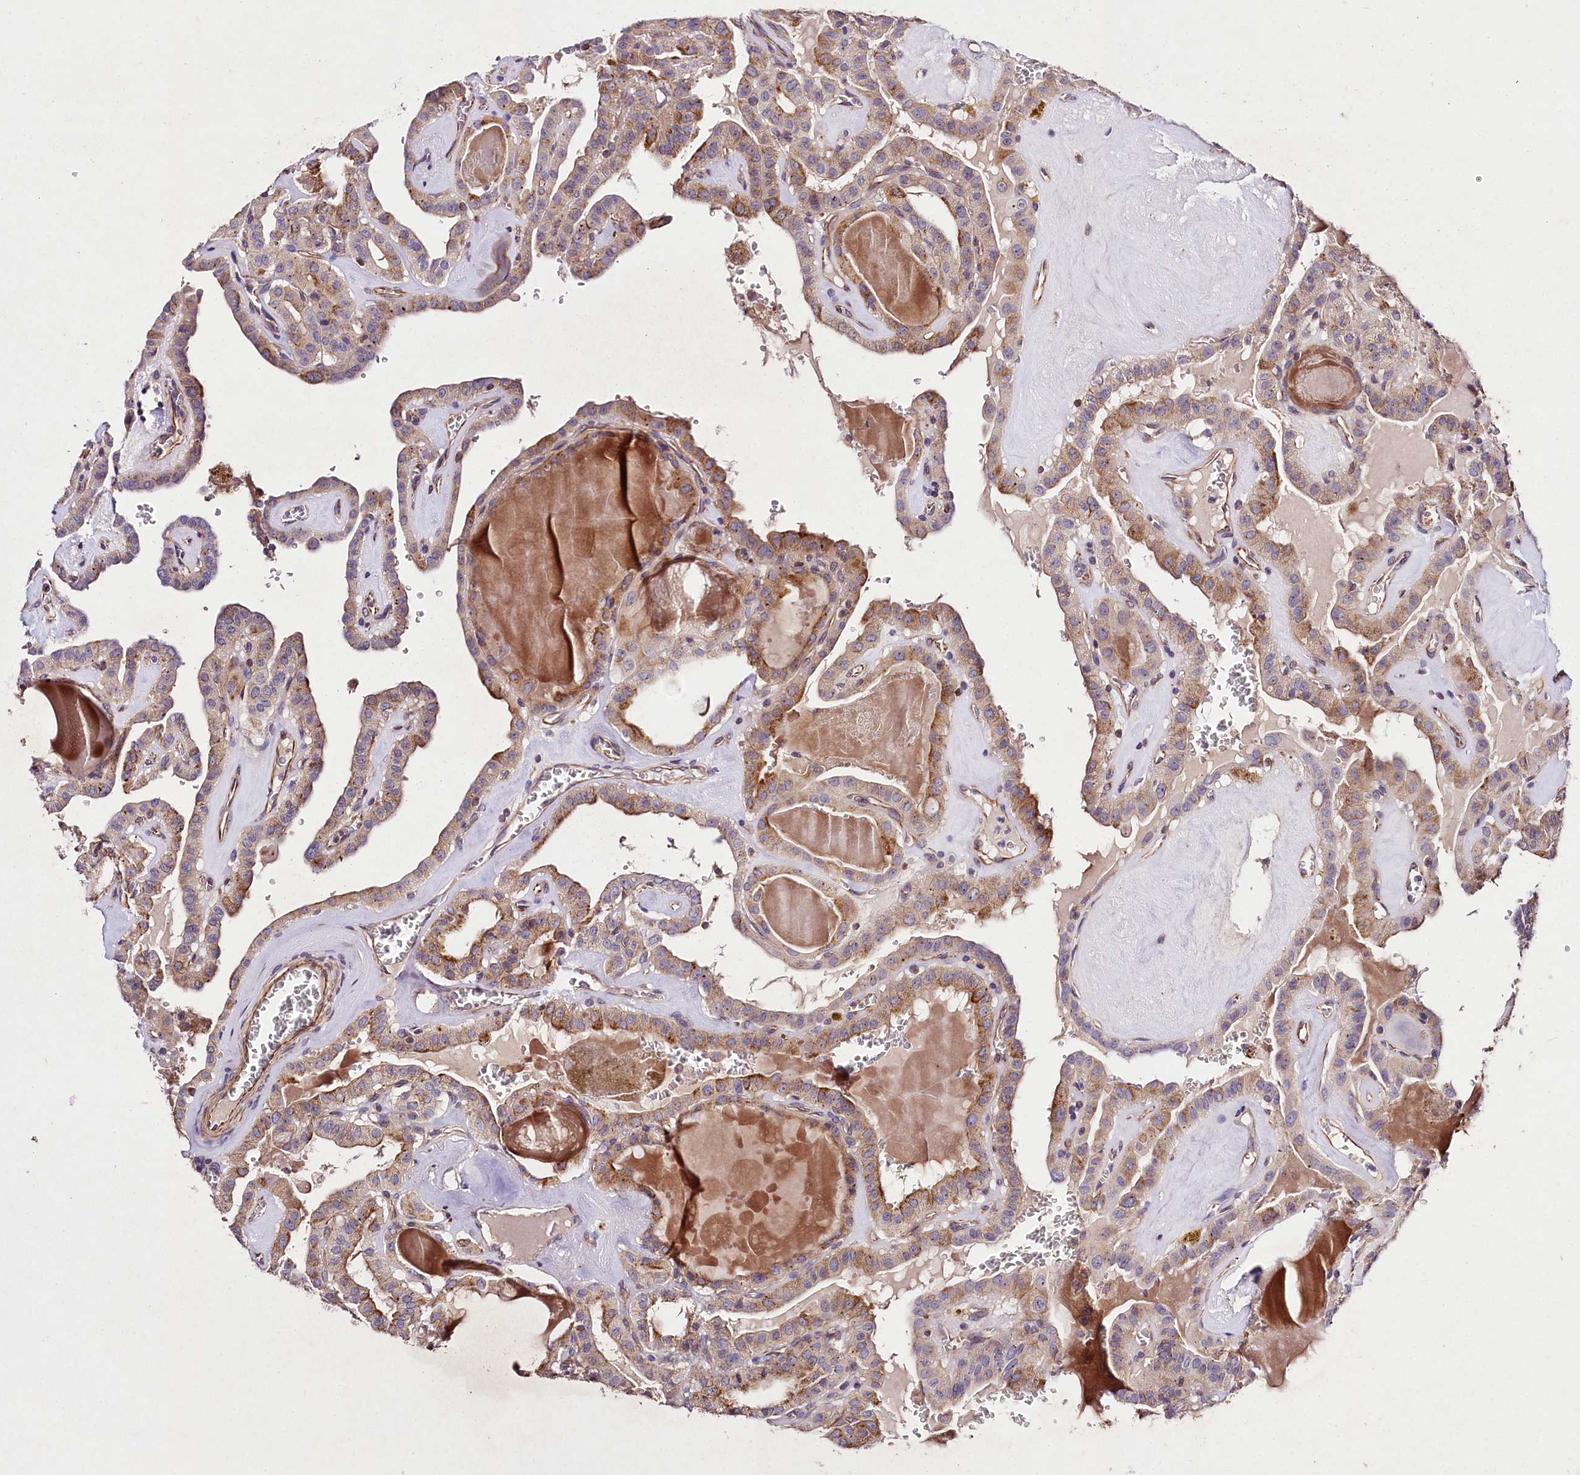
{"staining": {"intensity": "moderate", "quantity": ">75%", "location": "cytoplasmic/membranous"}, "tissue": "thyroid cancer", "cell_type": "Tumor cells", "image_type": "cancer", "snomed": [{"axis": "morphology", "description": "Papillary adenocarcinoma, NOS"}, {"axis": "topography", "description": "Thyroid gland"}], "caption": "A medium amount of moderate cytoplasmic/membranous positivity is seen in about >75% of tumor cells in thyroid cancer (papillary adenocarcinoma) tissue. The protein is stained brown, and the nuclei are stained in blue (DAB (3,3'-diaminobenzidine) IHC with brightfield microscopy, high magnification).", "gene": "SLC7A1", "patient": {"sex": "male", "age": 52}}